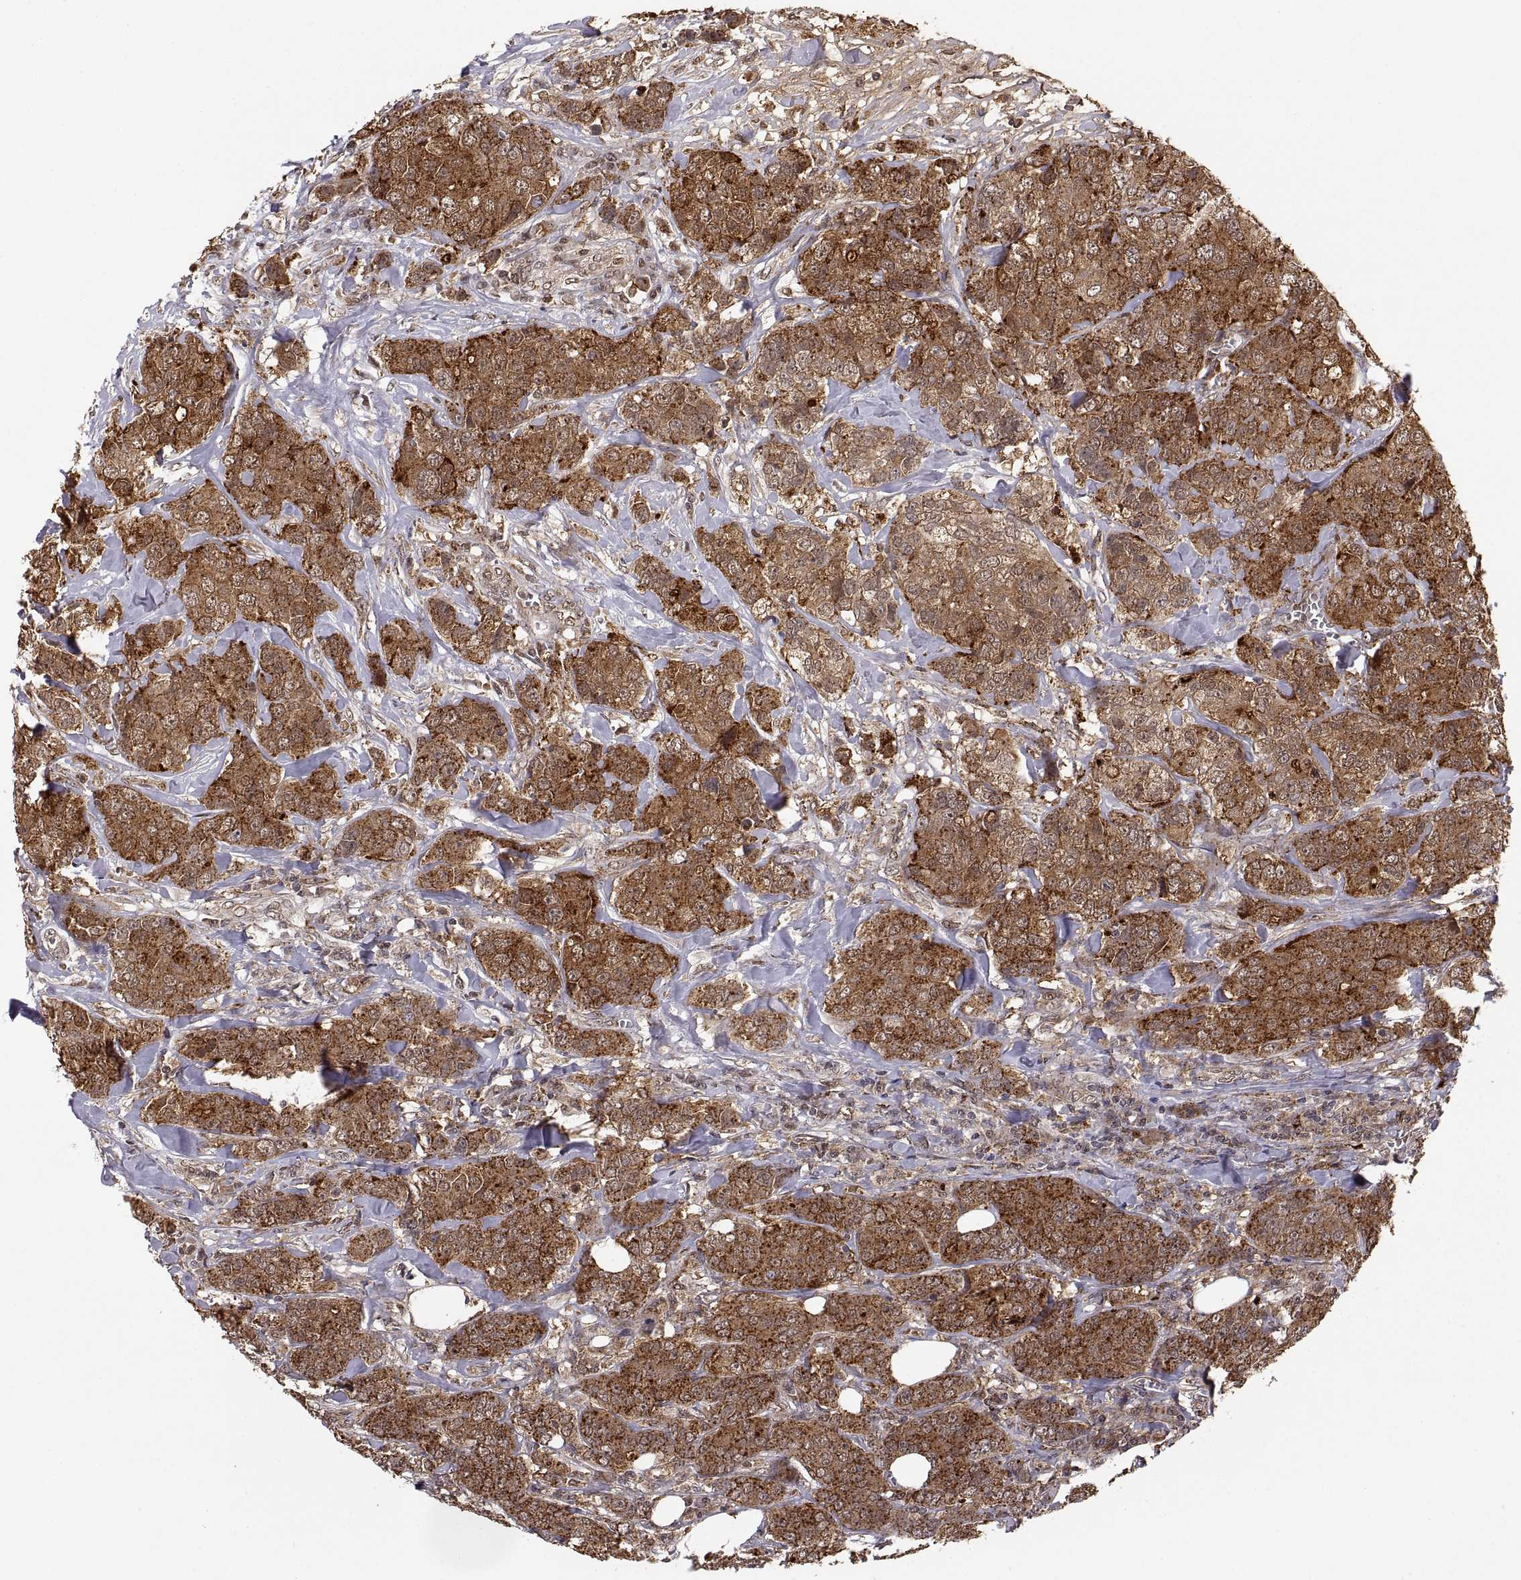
{"staining": {"intensity": "strong", "quantity": ">75%", "location": "cytoplasmic/membranous"}, "tissue": "breast cancer", "cell_type": "Tumor cells", "image_type": "cancer", "snomed": [{"axis": "morphology", "description": "Duct carcinoma"}, {"axis": "topography", "description": "Breast"}], "caption": "Brown immunohistochemical staining in breast cancer reveals strong cytoplasmic/membranous staining in about >75% of tumor cells.", "gene": "PSMC2", "patient": {"sex": "female", "age": 43}}